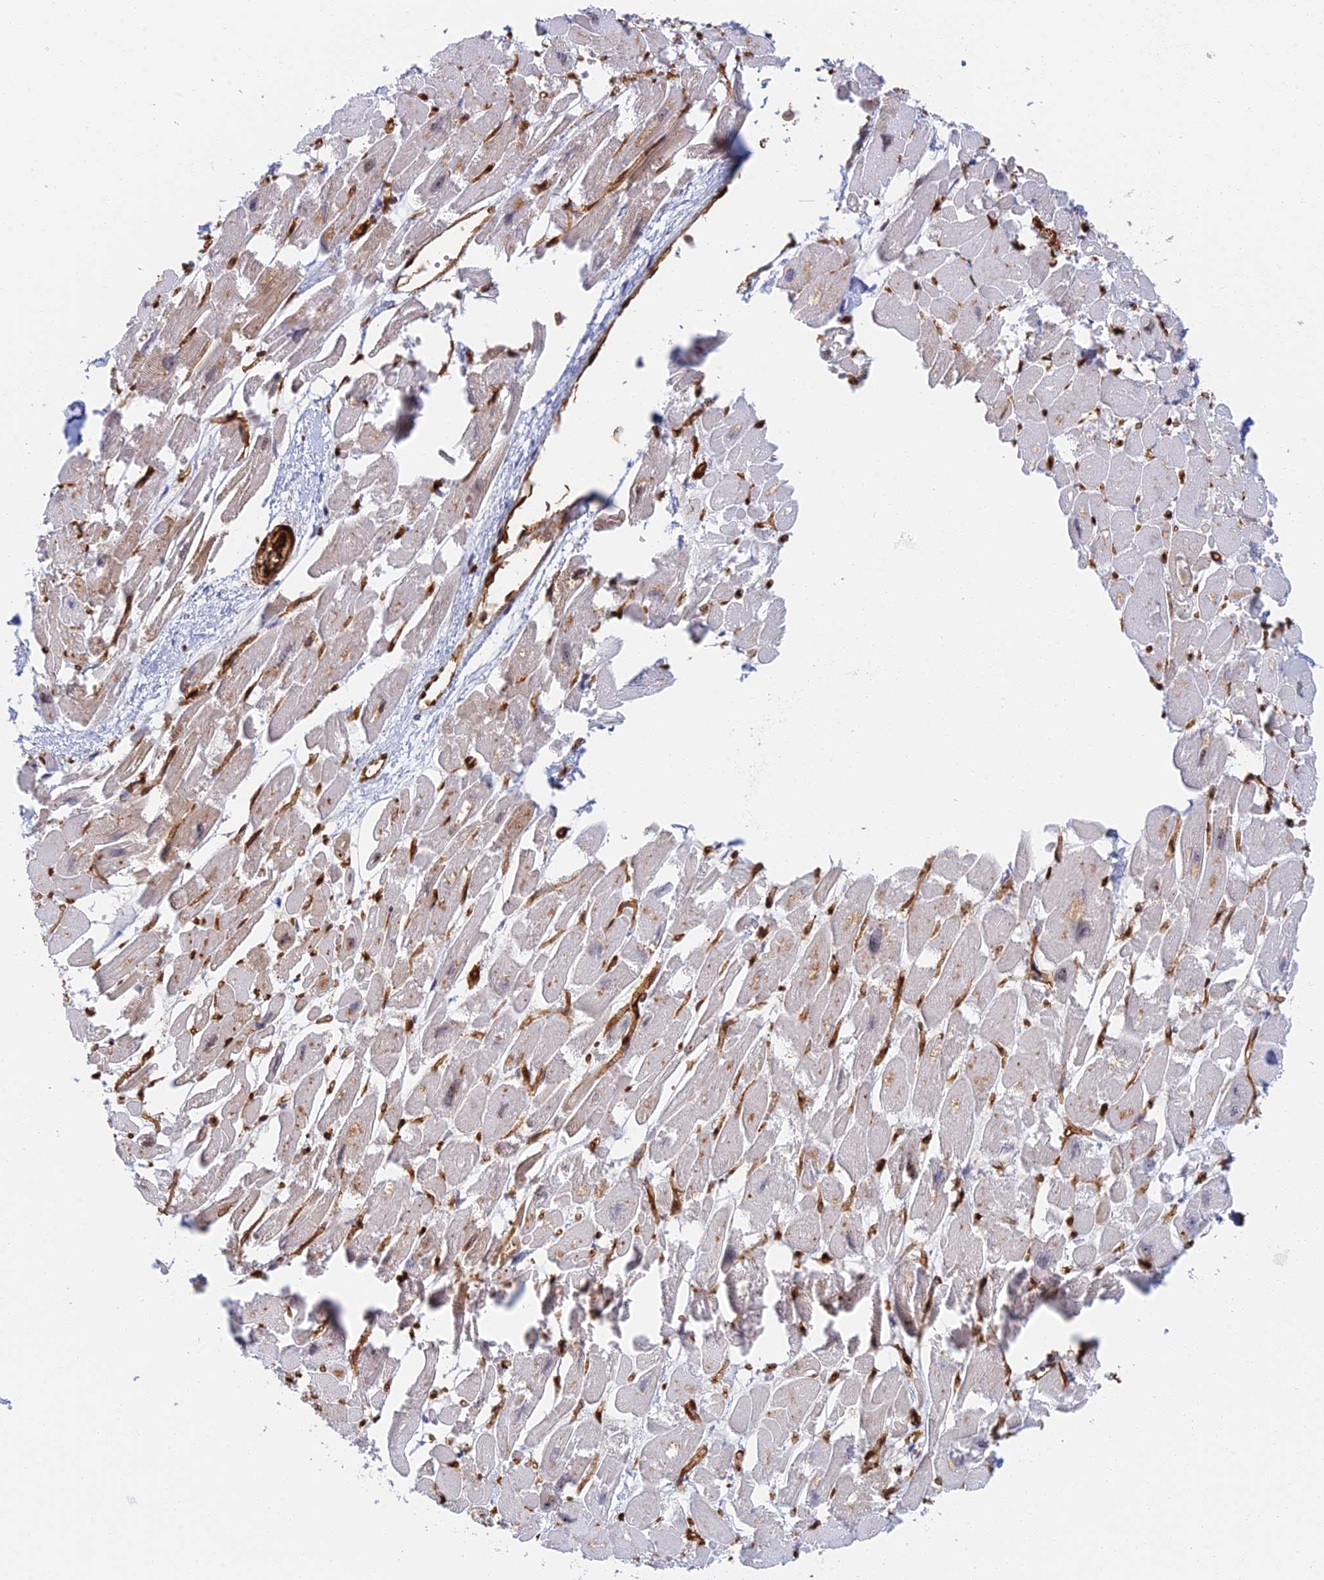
{"staining": {"intensity": "negative", "quantity": "none", "location": "none"}, "tissue": "heart muscle", "cell_type": "Cardiomyocytes", "image_type": "normal", "snomed": [{"axis": "morphology", "description": "Normal tissue, NOS"}, {"axis": "topography", "description": "Heart"}], "caption": "Heart muscle stained for a protein using IHC shows no staining cardiomyocytes.", "gene": "CRIP2", "patient": {"sex": "male", "age": 54}}